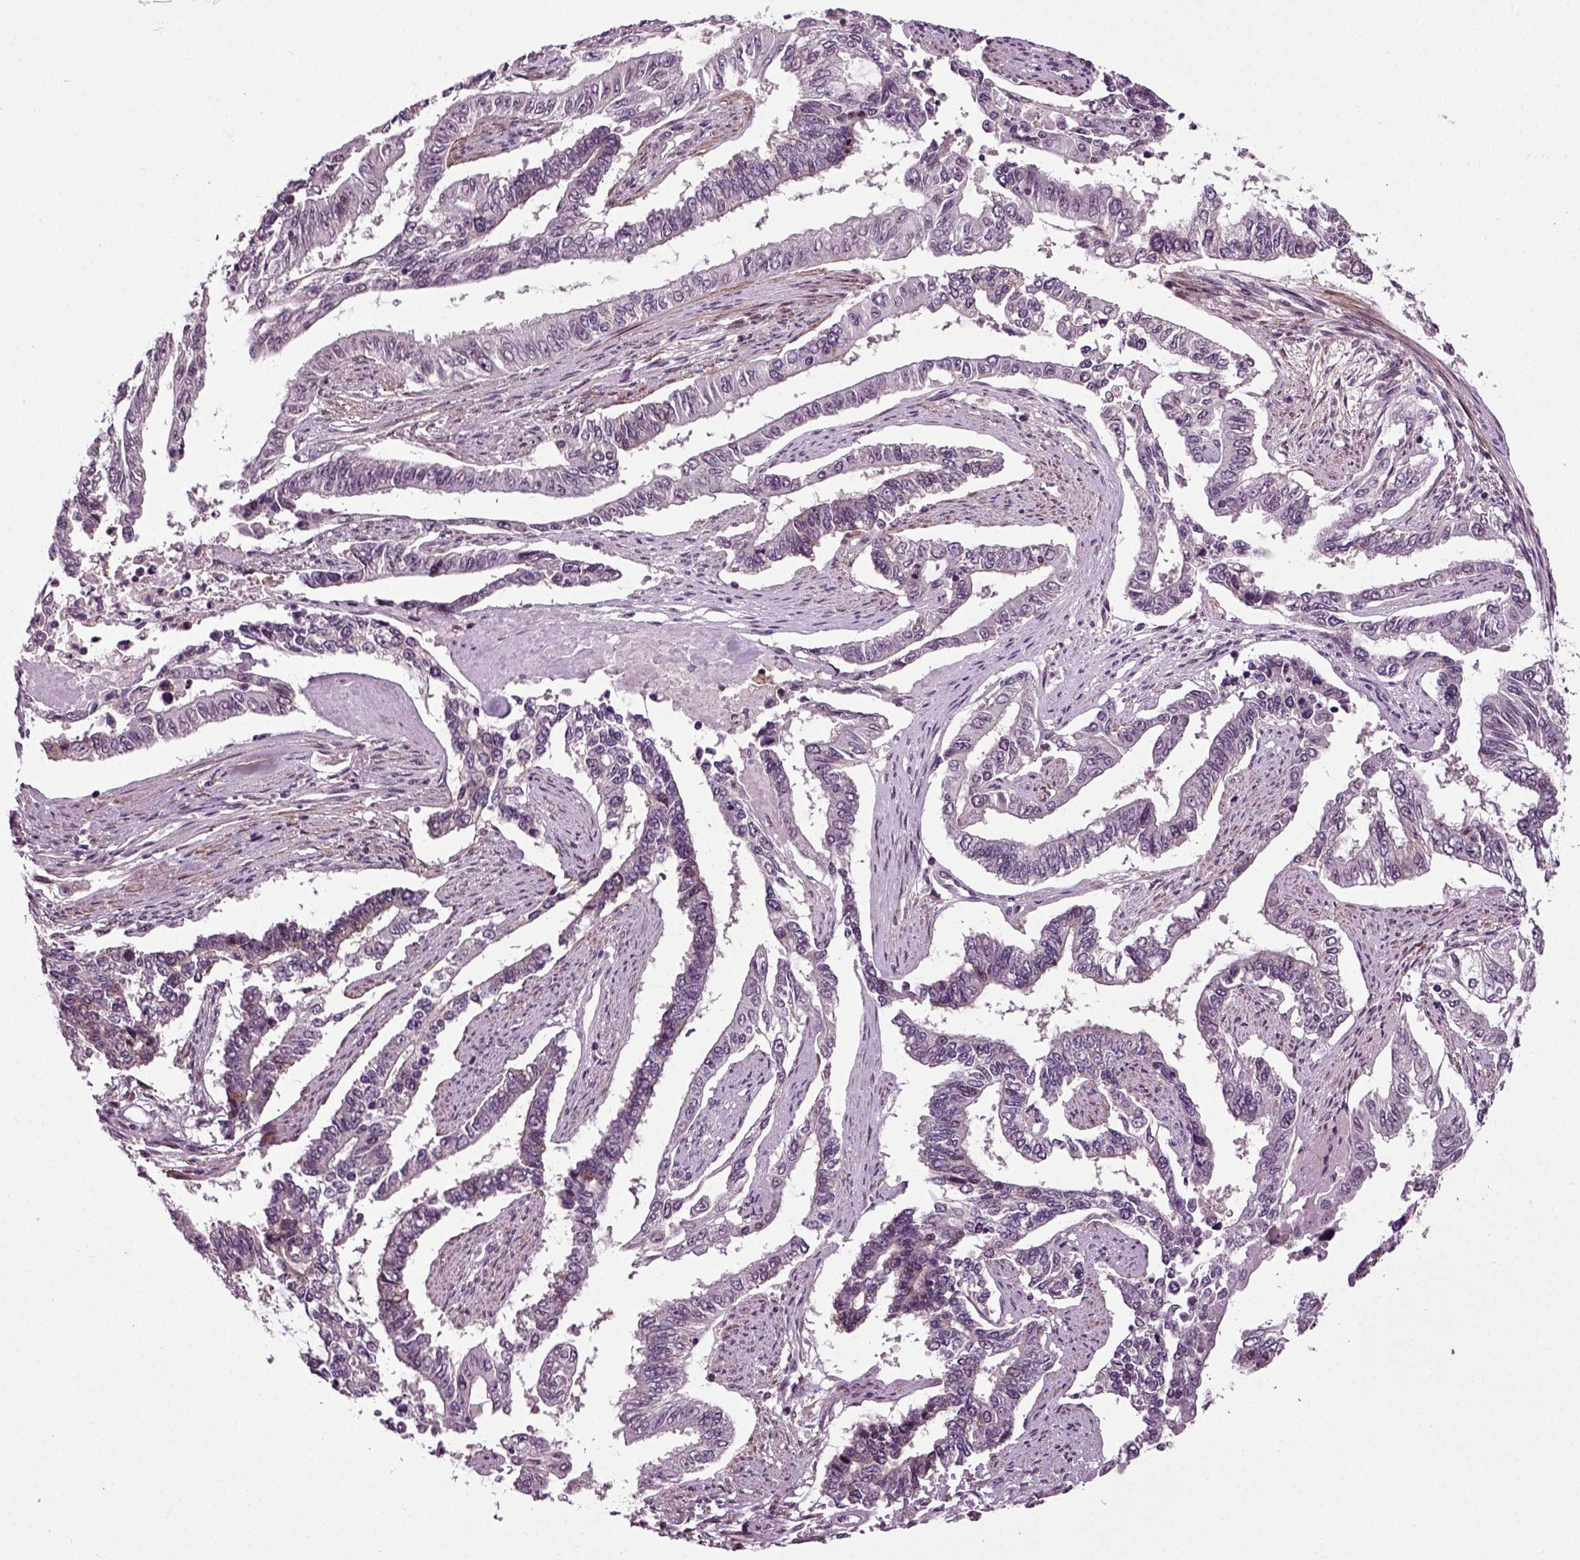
{"staining": {"intensity": "negative", "quantity": "none", "location": "none"}, "tissue": "endometrial cancer", "cell_type": "Tumor cells", "image_type": "cancer", "snomed": [{"axis": "morphology", "description": "Adenocarcinoma, NOS"}, {"axis": "topography", "description": "Uterus"}], "caption": "Immunohistochemistry of human endometrial adenocarcinoma exhibits no expression in tumor cells. Nuclei are stained in blue.", "gene": "KNSTRN", "patient": {"sex": "female", "age": 59}}